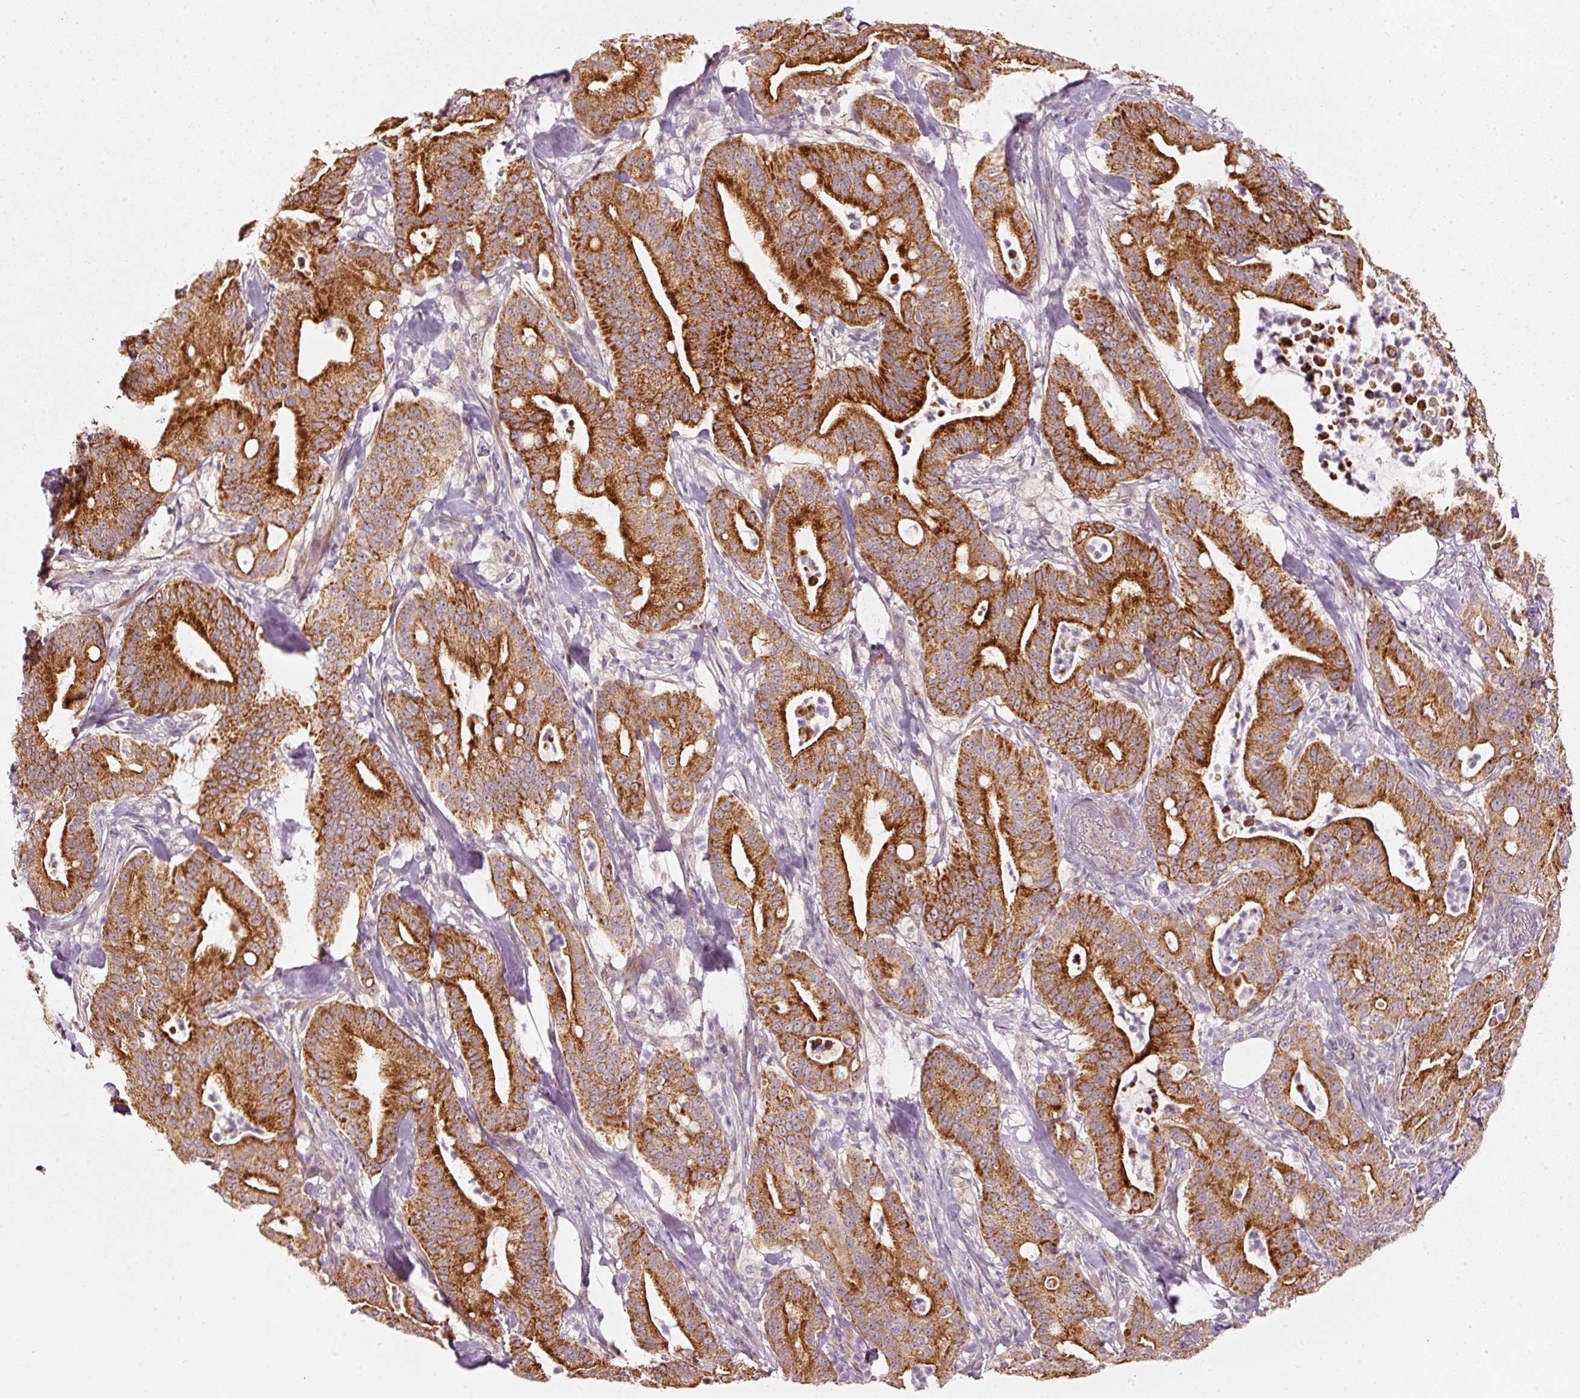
{"staining": {"intensity": "strong", "quantity": ">75%", "location": "cytoplasmic/membranous"}, "tissue": "pancreatic cancer", "cell_type": "Tumor cells", "image_type": "cancer", "snomed": [{"axis": "morphology", "description": "Adenocarcinoma, NOS"}, {"axis": "topography", "description": "Pancreas"}], "caption": "Human pancreatic adenocarcinoma stained with a protein marker displays strong staining in tumor cells.", "gene": "ARHGAP22", "patient": {"sex": "male", "age": 71}}